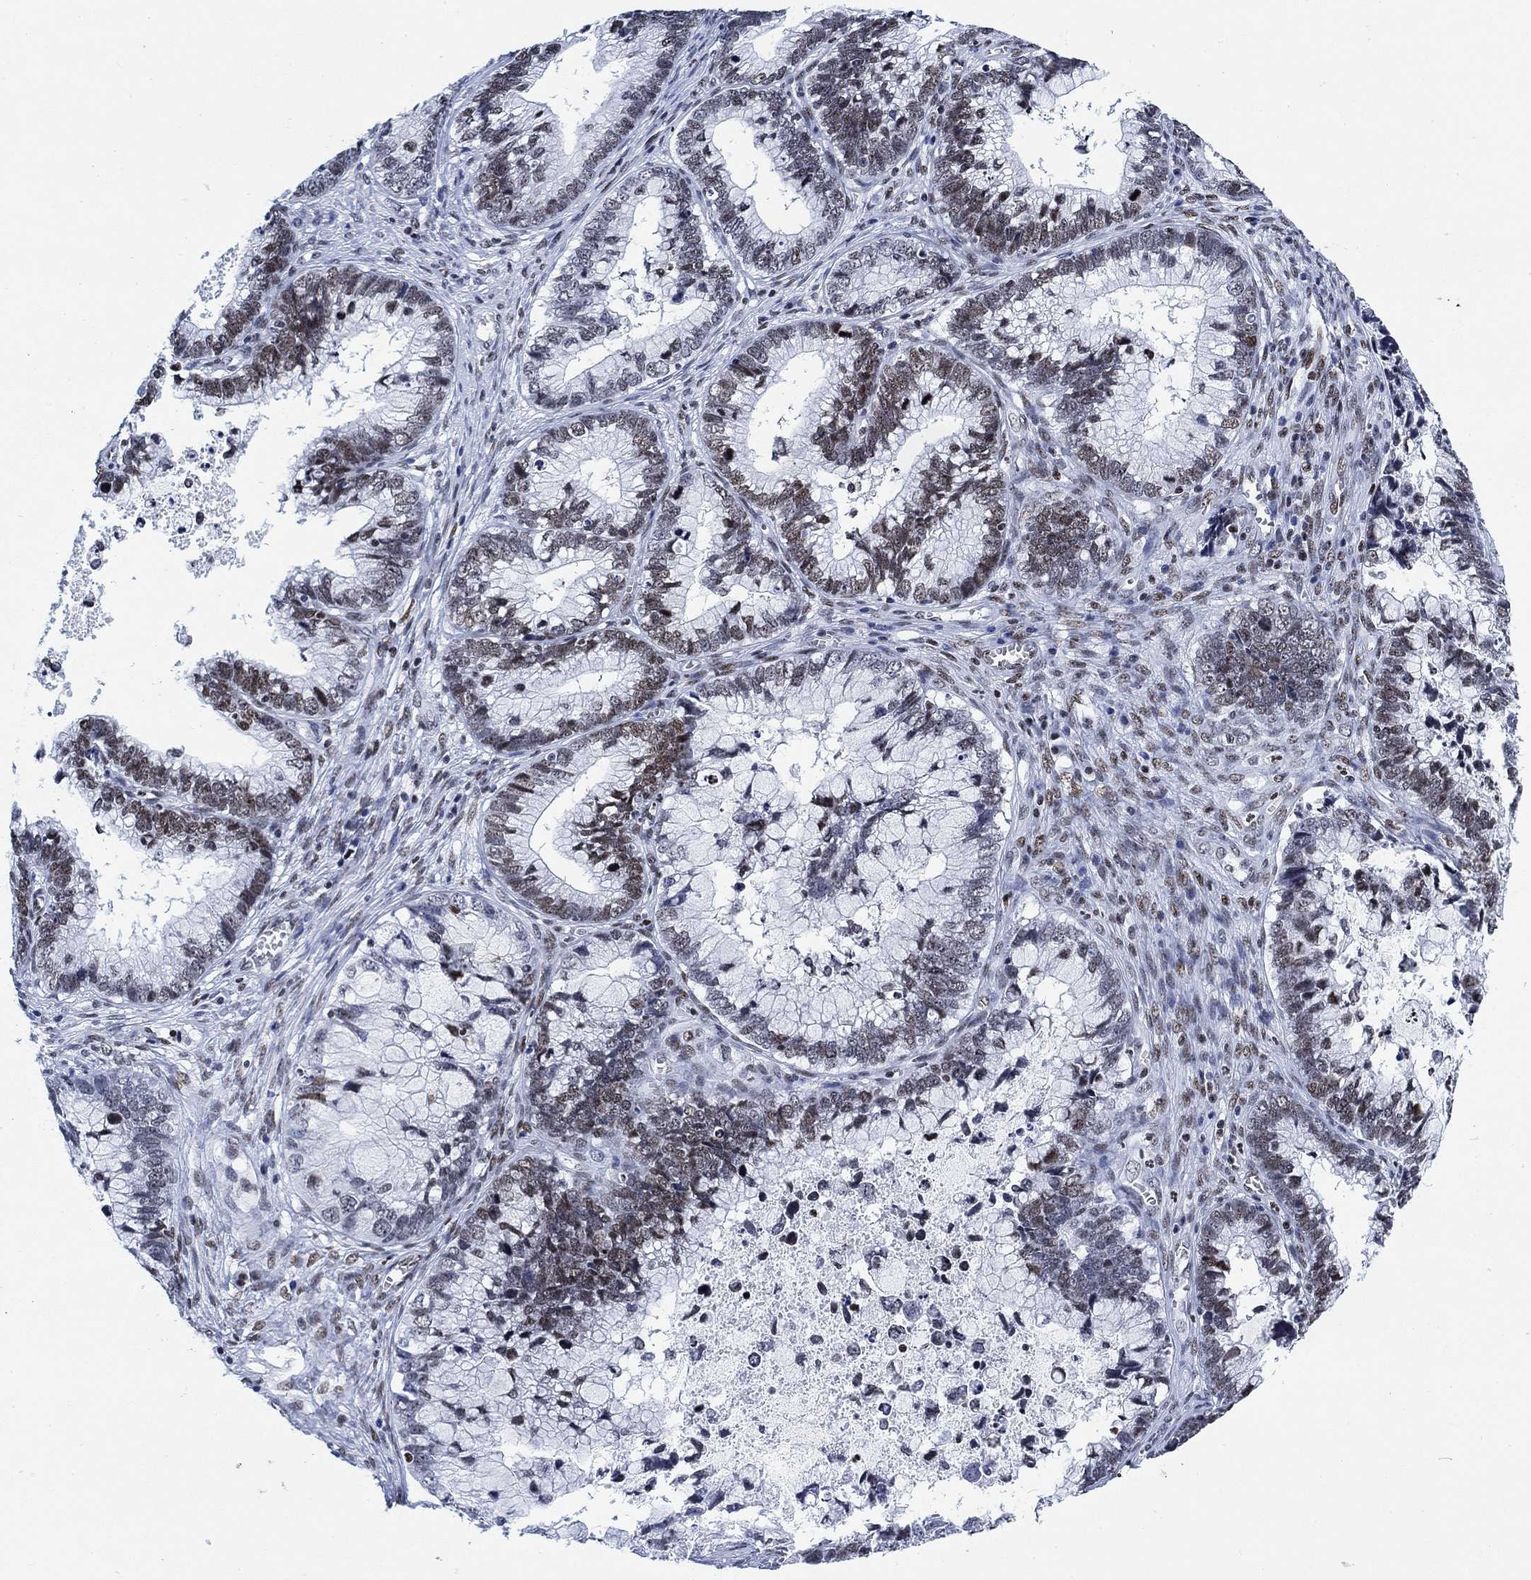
{"staining": {"intensity": "moderate", "quantity": "25%-75%", "location": "nuclear"}, "tissue": "cervical cancer", "cell_type": "Tumor cells", "image_type": "cancer", "snomed": [{"axis": "morphology", "description": "Adenocarcinoma, NOS"}, {"axis": "topography", "description": "Cervix"}], "caption": "Cervical adenocarcinoma tissue exhibits moderate nuclear expression in about 25%-75% of tumor cells, visualized by immunohistochemistry.", "gene": "H1-10", "patient": {"sex": "female", "age": 44}}